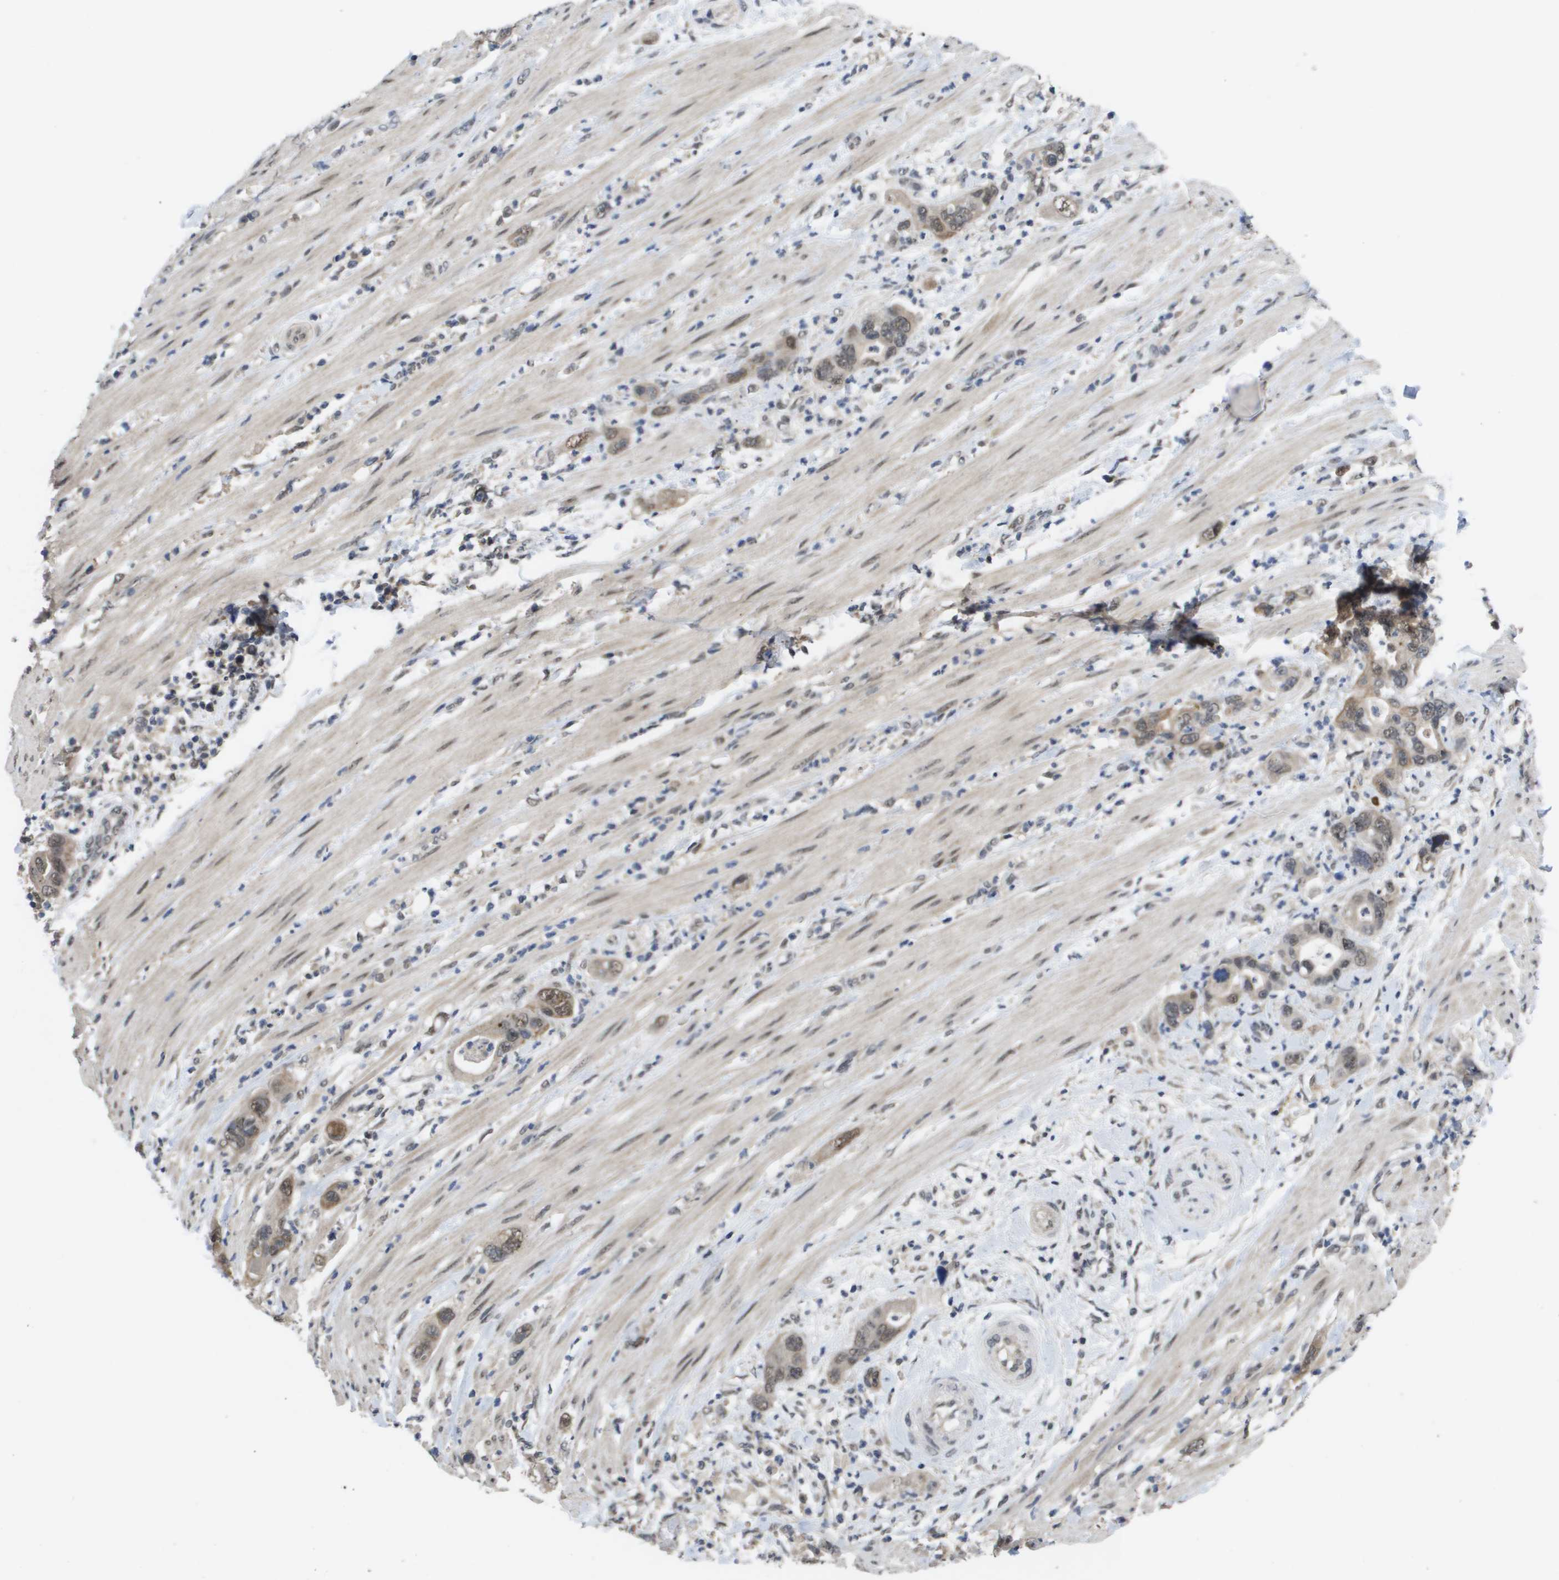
{"staining": {"intensity": "moderate", "quantity": ">75%", "location": "cytoplasmic/membranous,nuclear"}, "tissue": "pancreatic cancer", "cell_type": "Tumor cells", "image_type": "cancer", "snomed": [{"axis": "morphology", "description": "Adenocarcinoma, NOS"}, {"axis": "topography", "description": "Pancreas"}], "caption": "High-power microscopy captured an immunohistochemistry micrograph of pancreatic cancer, revealing moderate cytoplasmic/membranous and nuclear positivity in about >75% of tumor cells.", "gene": "AMBRA1", "patient": {"sex": "female", "age": 71}}